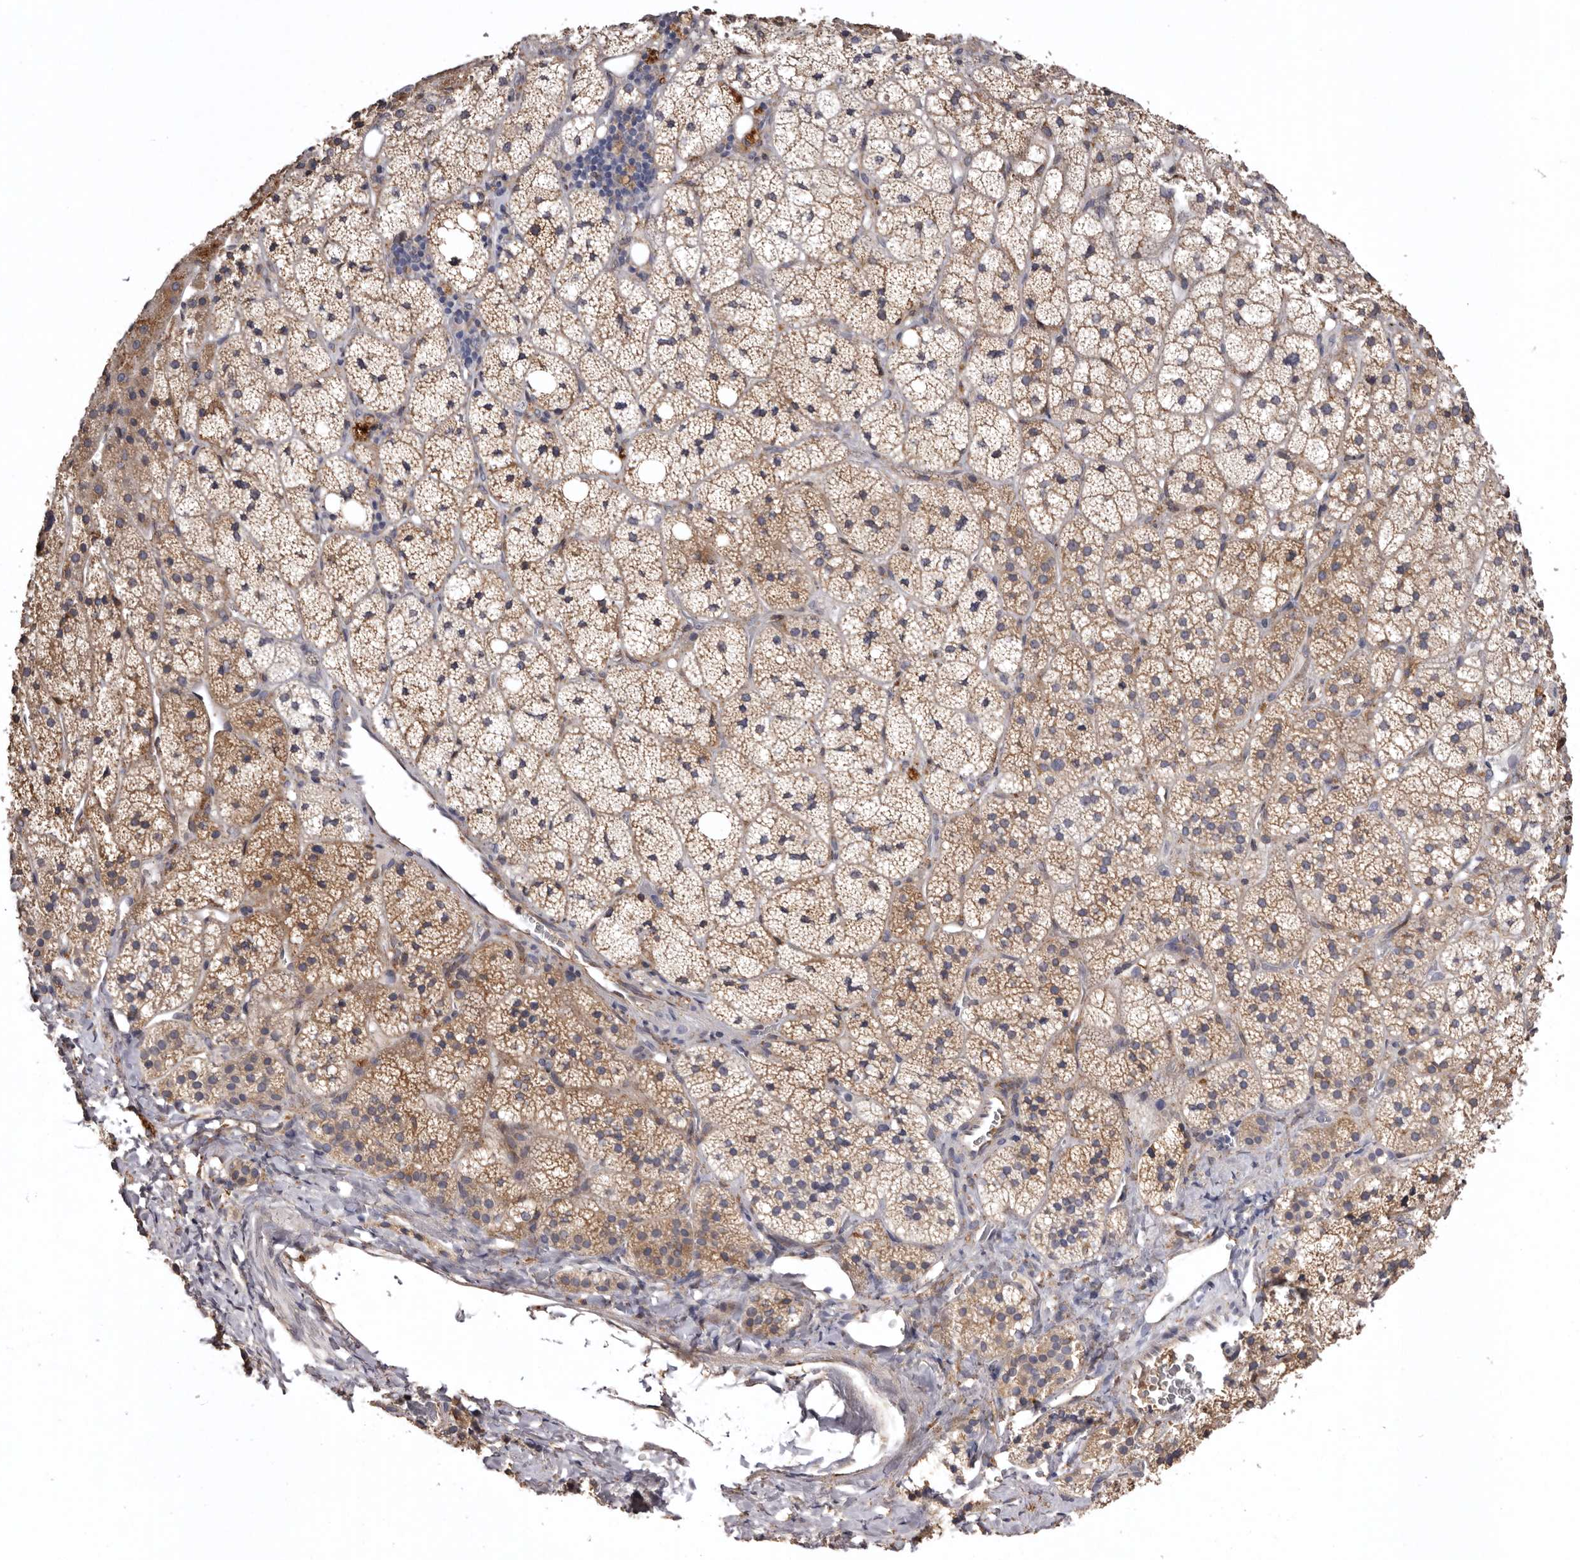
{"staining": {"intensity": "moderate", "quantity": ">75%", "location": "cytoplasmic/membranous"}, "tissue": "adrenal gland", "cell_type": "Glandular cells", "image_type": "normal", "snomed": [{"axis": "morphology", "description": "Normal tissue, NOS"}, {"axis": "topography", "description": "Adrenal gland"}], "caption": "Glandular cells demonstrate medium levels of moderate cytoplasmic/membranous staining in about >75% of cells in unremarkable human adrenal gland.", "gene": "INKA2", "patient": {"sex": "female", "age": 44}}